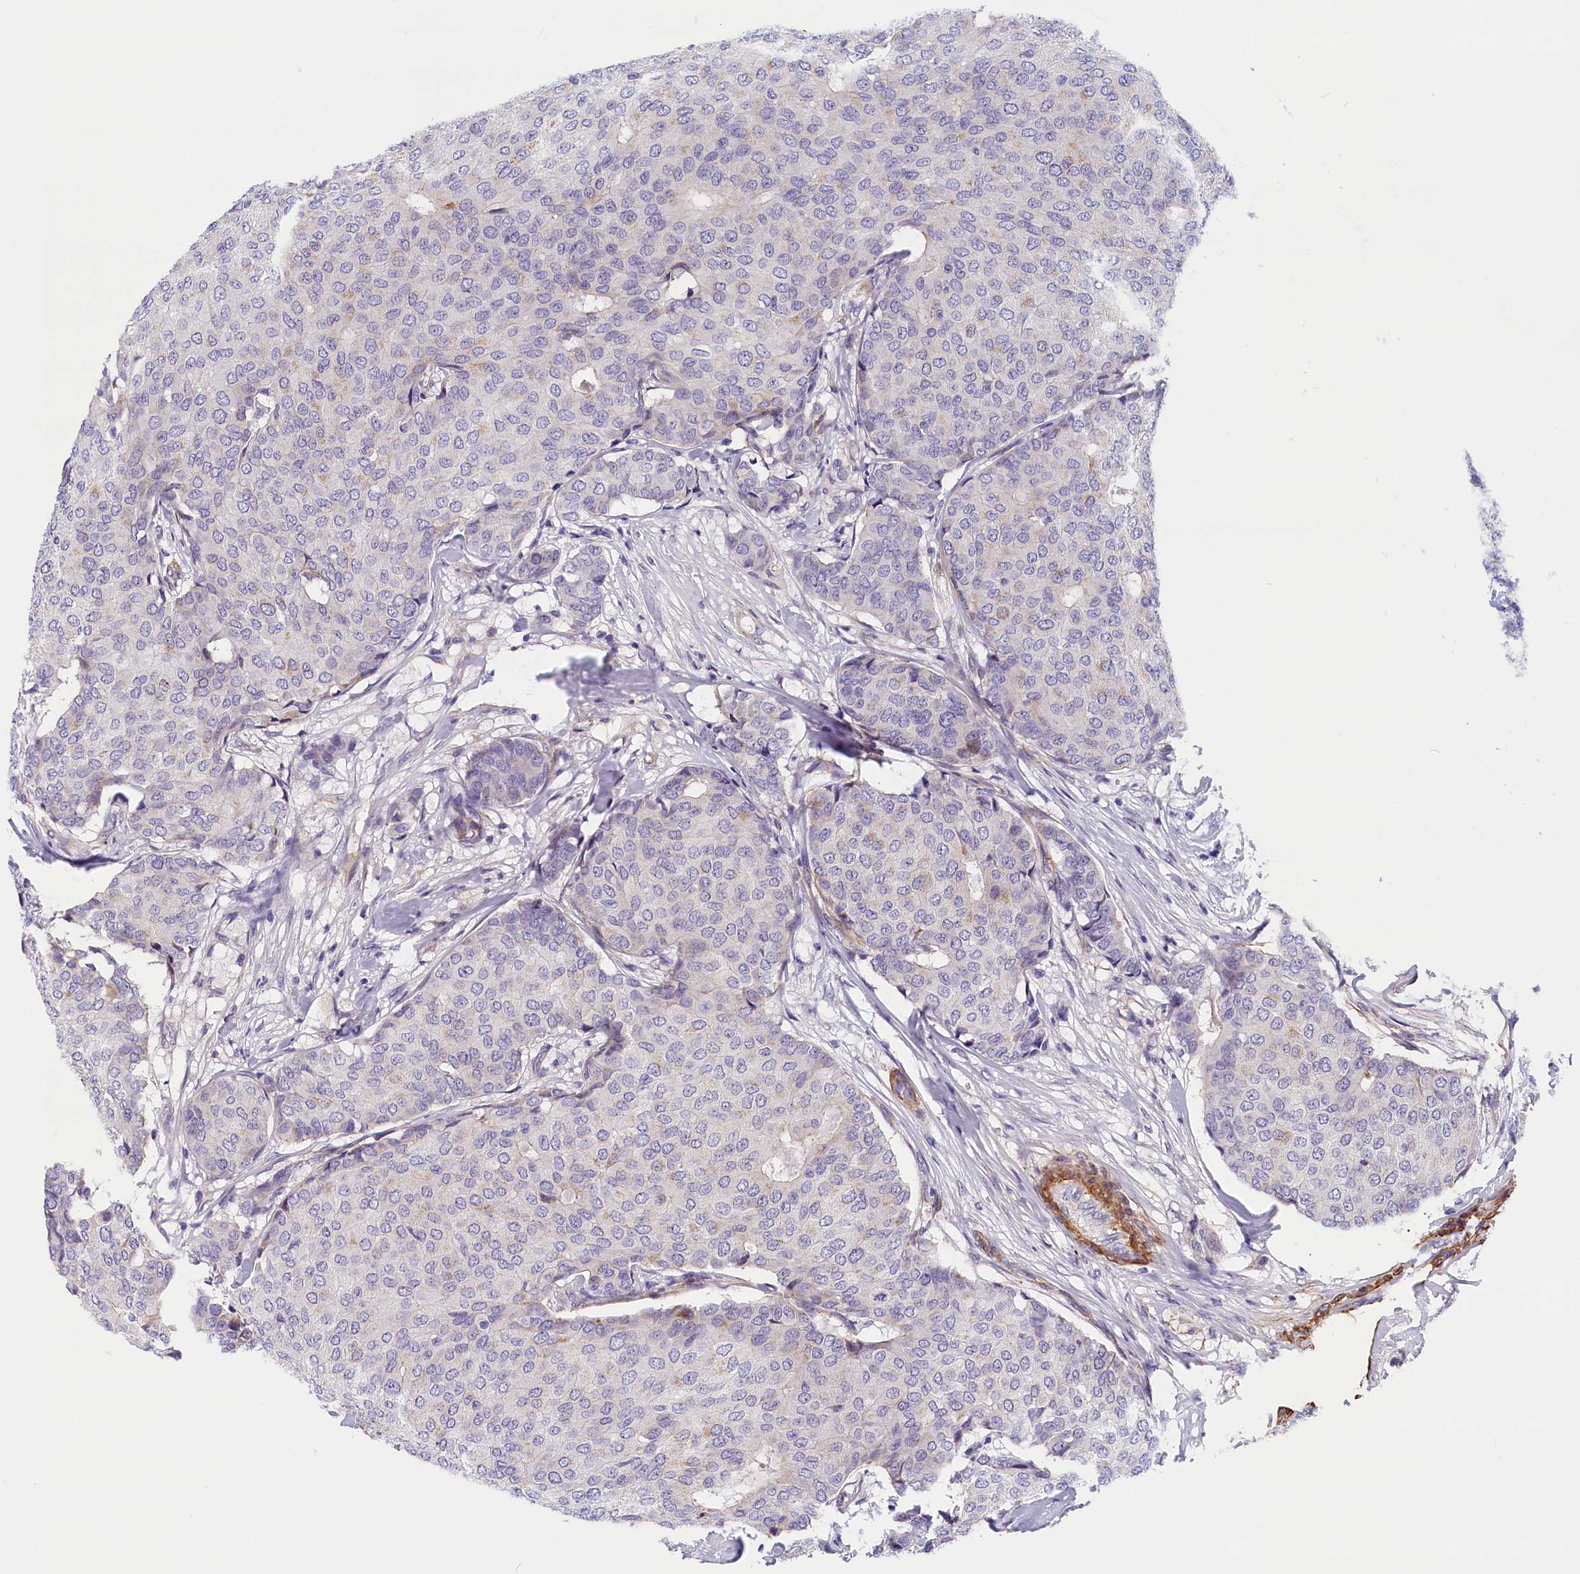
{"staining": {"intensity": "negative", "quantity": "none", "location": "none"}, "tissue": "breast cancer", "cell_type": "Tumor cells", "image_type": "cancer", "snomed": [{"axis": "morphology", "description": "Duct carcinoma"}, {"axis": "topography", "description": "Breast"}], "caption": "The immunohistochemistry (IHC) micrograph has no significant positivity in tumor cells of breast cancer tissue.", "gene": "BCL2L13", "patient": {"sex": "female", "age": 75}}